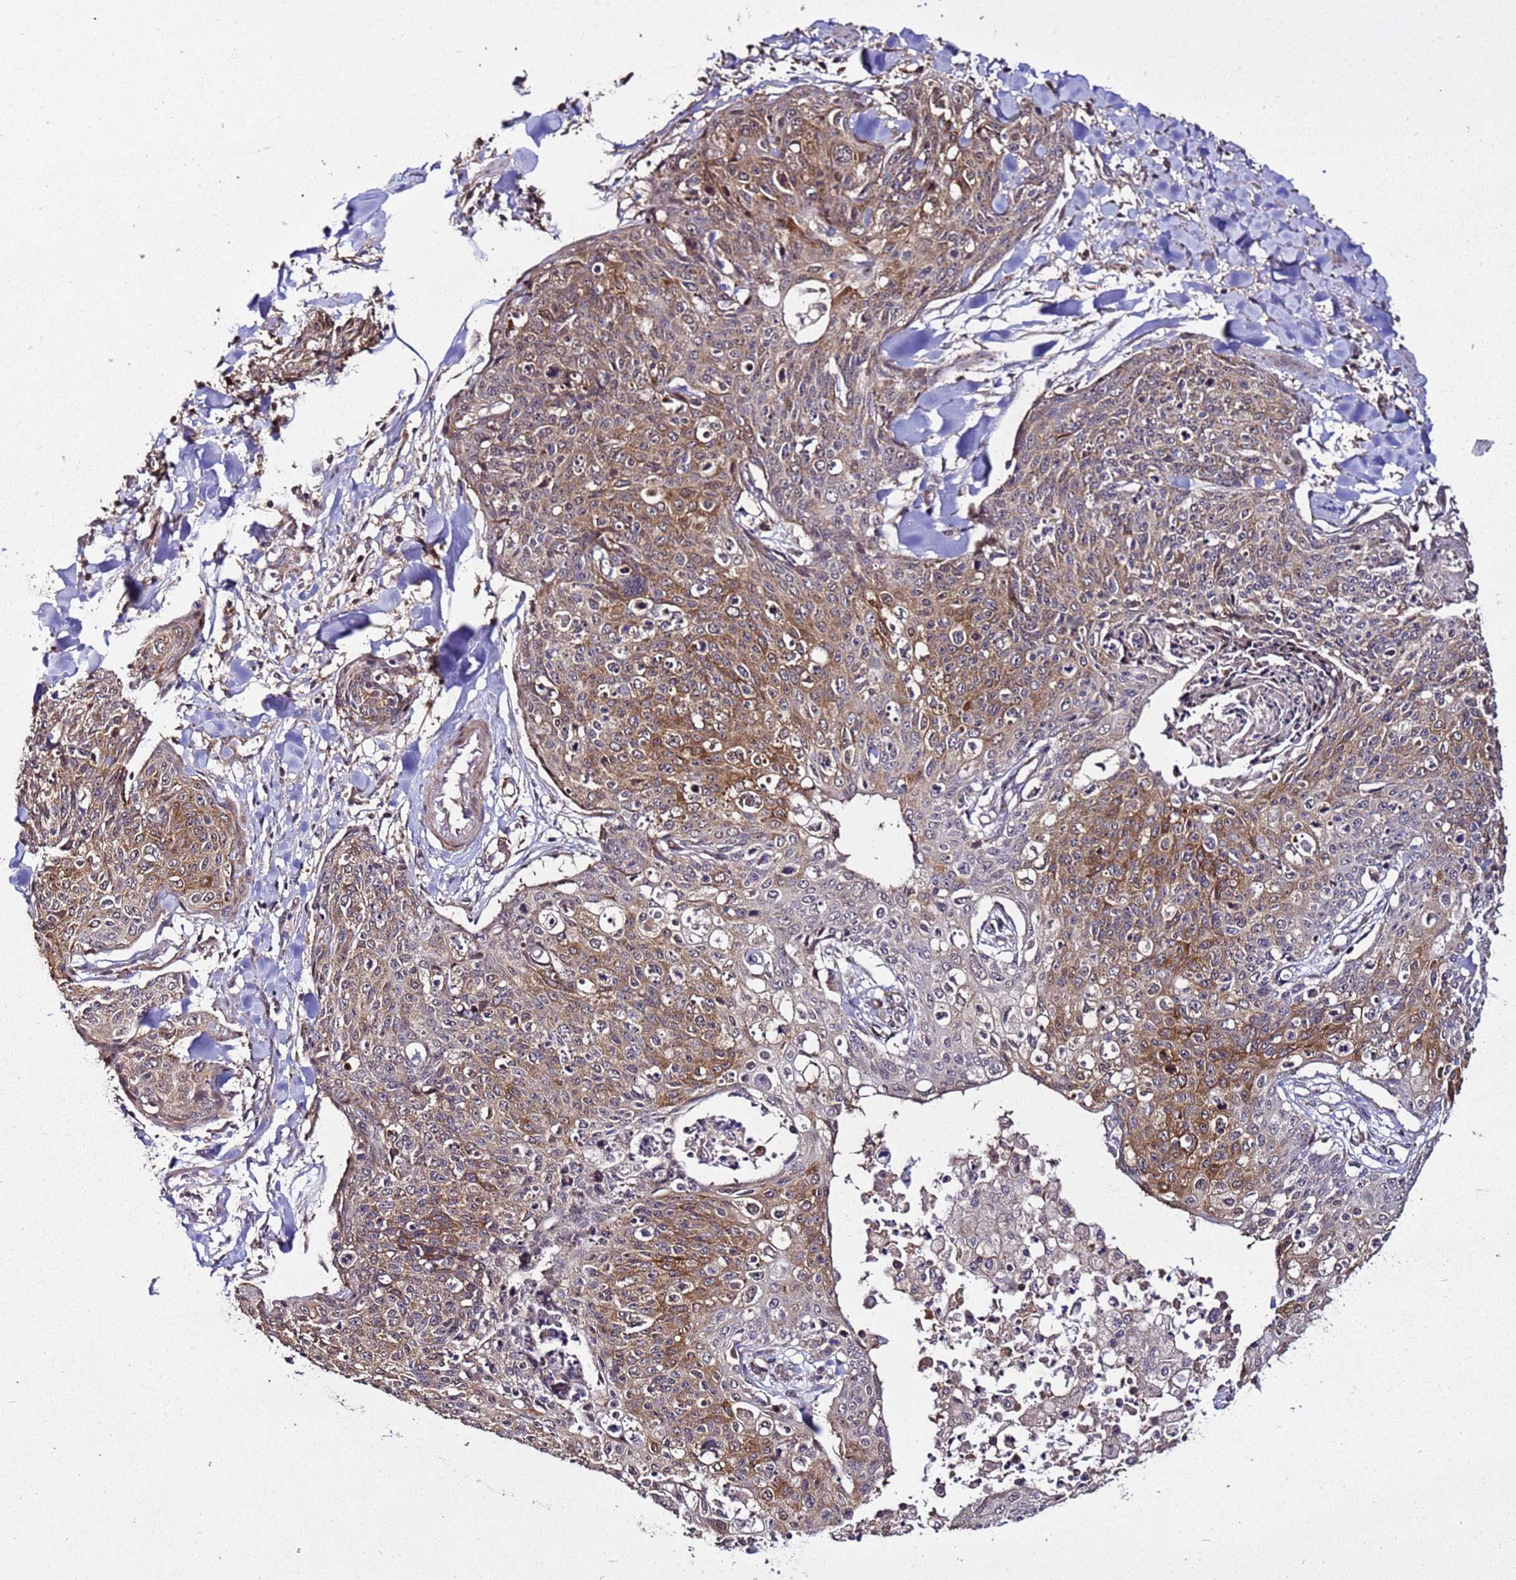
{"staining": {"intensity": "moderate", "quantity": ">75%", "location": "cytoplasmic/membranous,nuclear"}, "tissue": "skin cancer", "cell_type": "Tumor cells", "image_type": "cancer", "snomed": [{"axis": "morphology", "description": "Squamous cell carcinoma, NOS"}, {"axis": "topography", "description": "Skin"}, {"axis": "topography", "description": "Vulva"}], "caption": "About >75% of tumor cells in human skin cancer display moderate cytoplasmic/membranous and nuclear protein expression as visualized by brown immunohistochemical staining.", "gene": "WNK4", "patient": {"sex": "female", "age": 85}}